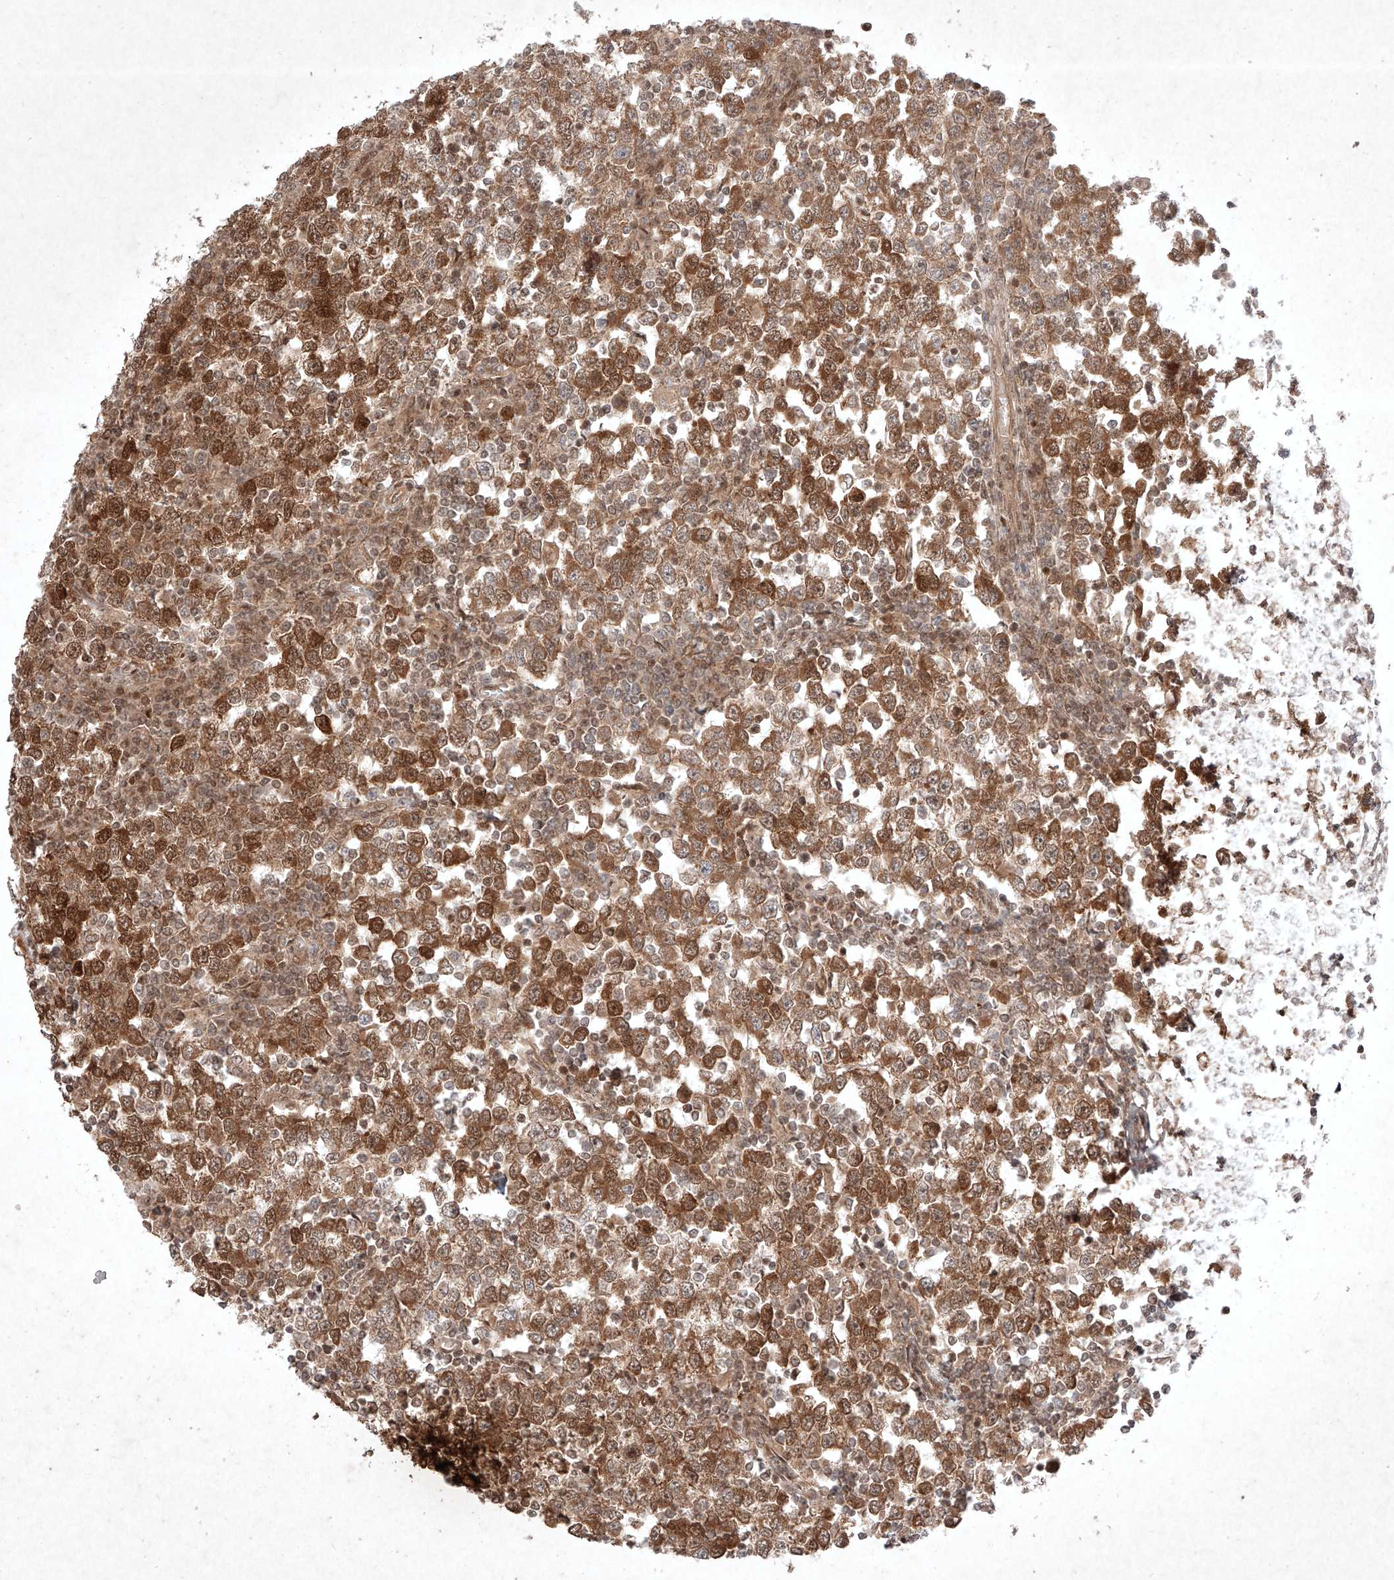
{"staining": {"intensity": "strong", "quantity": ">75%", "location": "cytoplasmic/membranous,nuclear"}, "tissue": "testis cancer", "cell_type": "Tumor cells", "image_type": "cancer", "snomed": [{"axis": "morphology", "description": "Seminoma, NOS"}, {"axis": "topography", "description": "Testis"}], "caption": "Human testis cancer (seminoma) stained with a brown dye reveals strong cytoplasmic/membranous and nuclear positive positivity in about >75% of tumor cells.", "gene": "RNF31", "patient": {"sex": "male", "age": 65}}